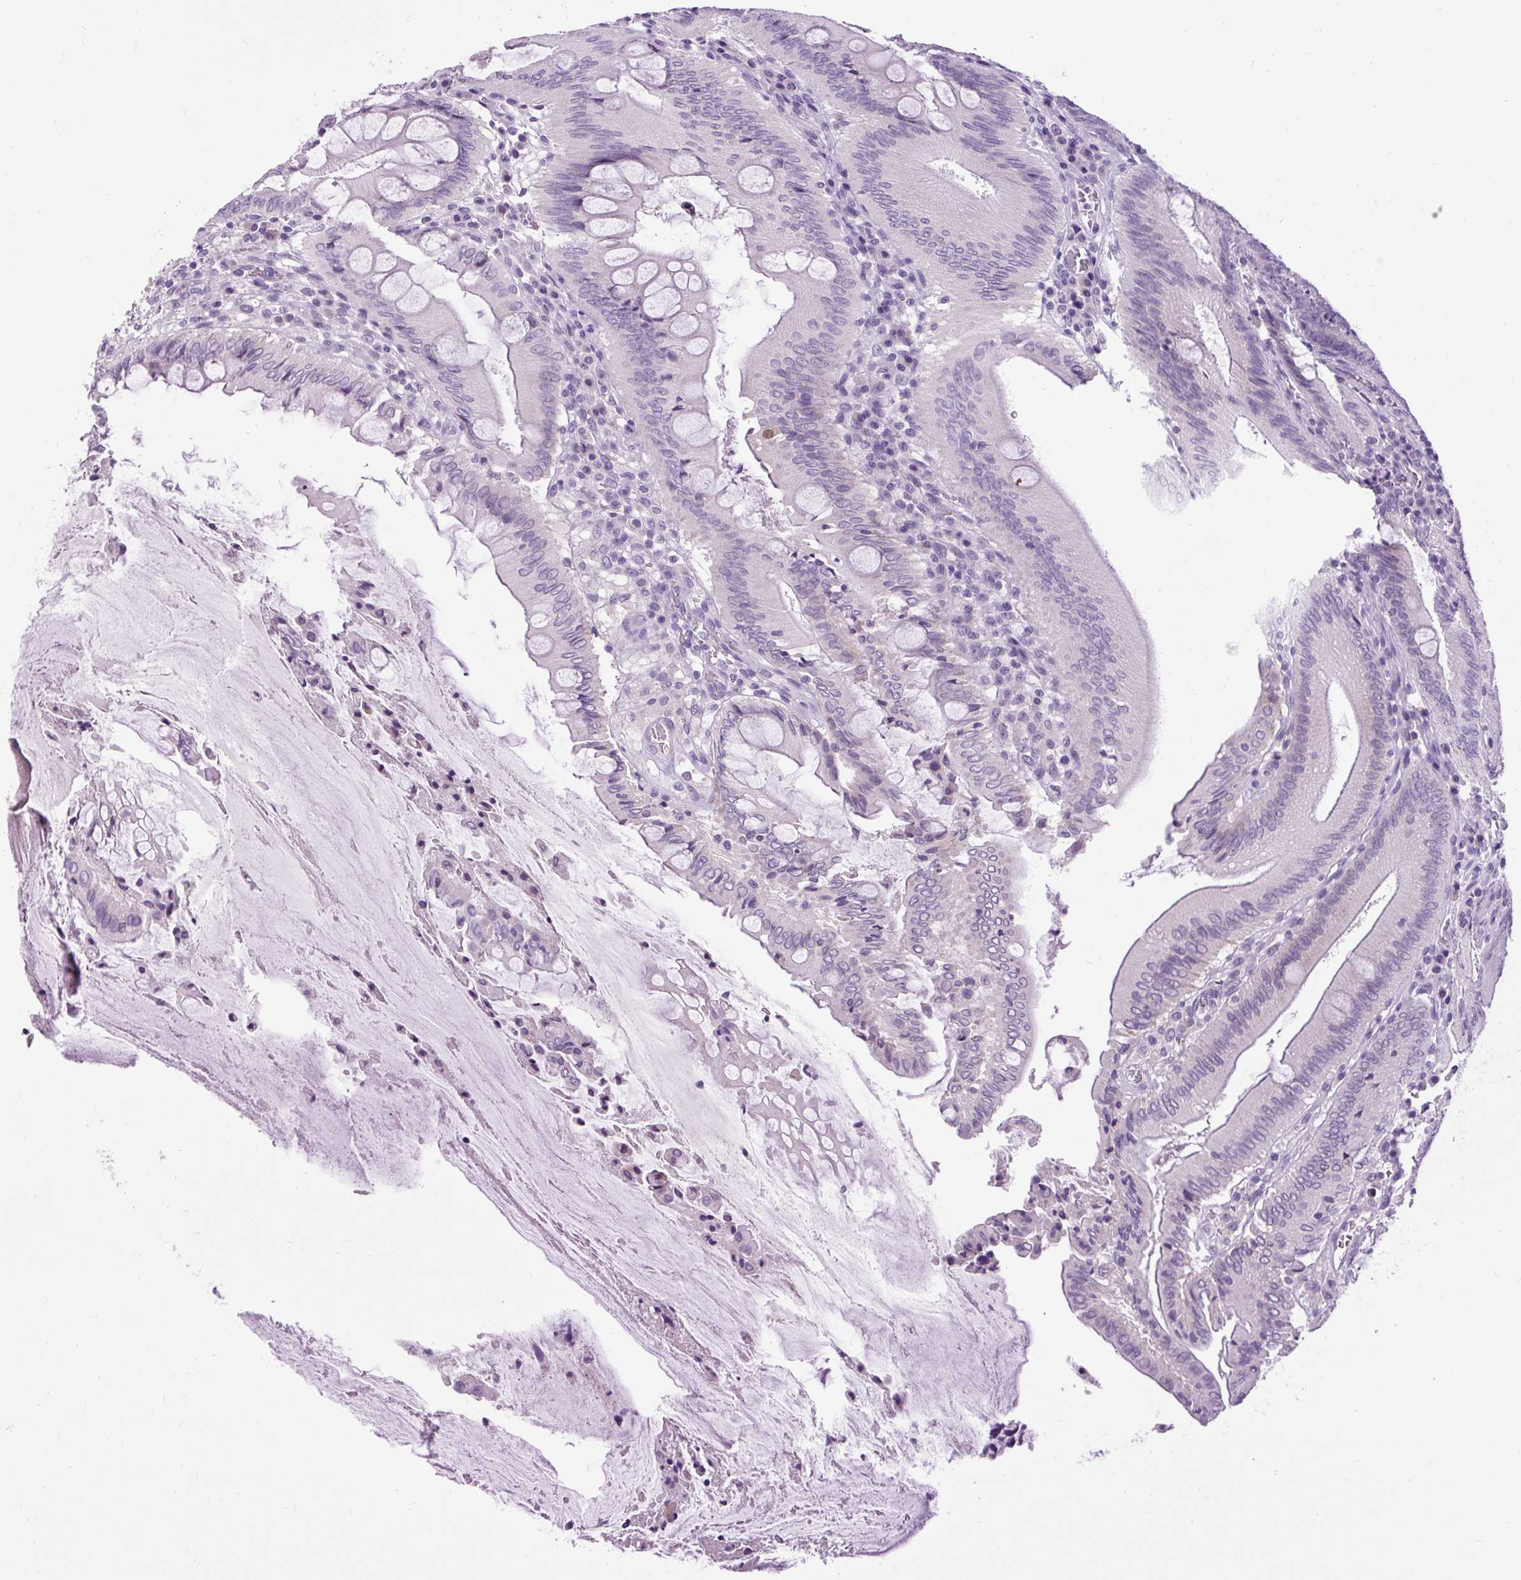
{"staining": {"intensity": "negative", "quantity": "none", "location": "none"}, "tissue": "colorectal cancer", "cell_type": "Tumor cells", "image_type": "cancer", "snomed": [{"axis": "morphology", "description": "Adenocarcinoma, NOS"}, {"axis": "topography", "description": "Colon"}], "caption": "Colorectal cancer (adenocarcinoma) stained for a protein using immunohistochemistry demonstrates no positivity tumor cells.", "gene": "FABP7", "patient": {"sex": "male", "age": 62}}